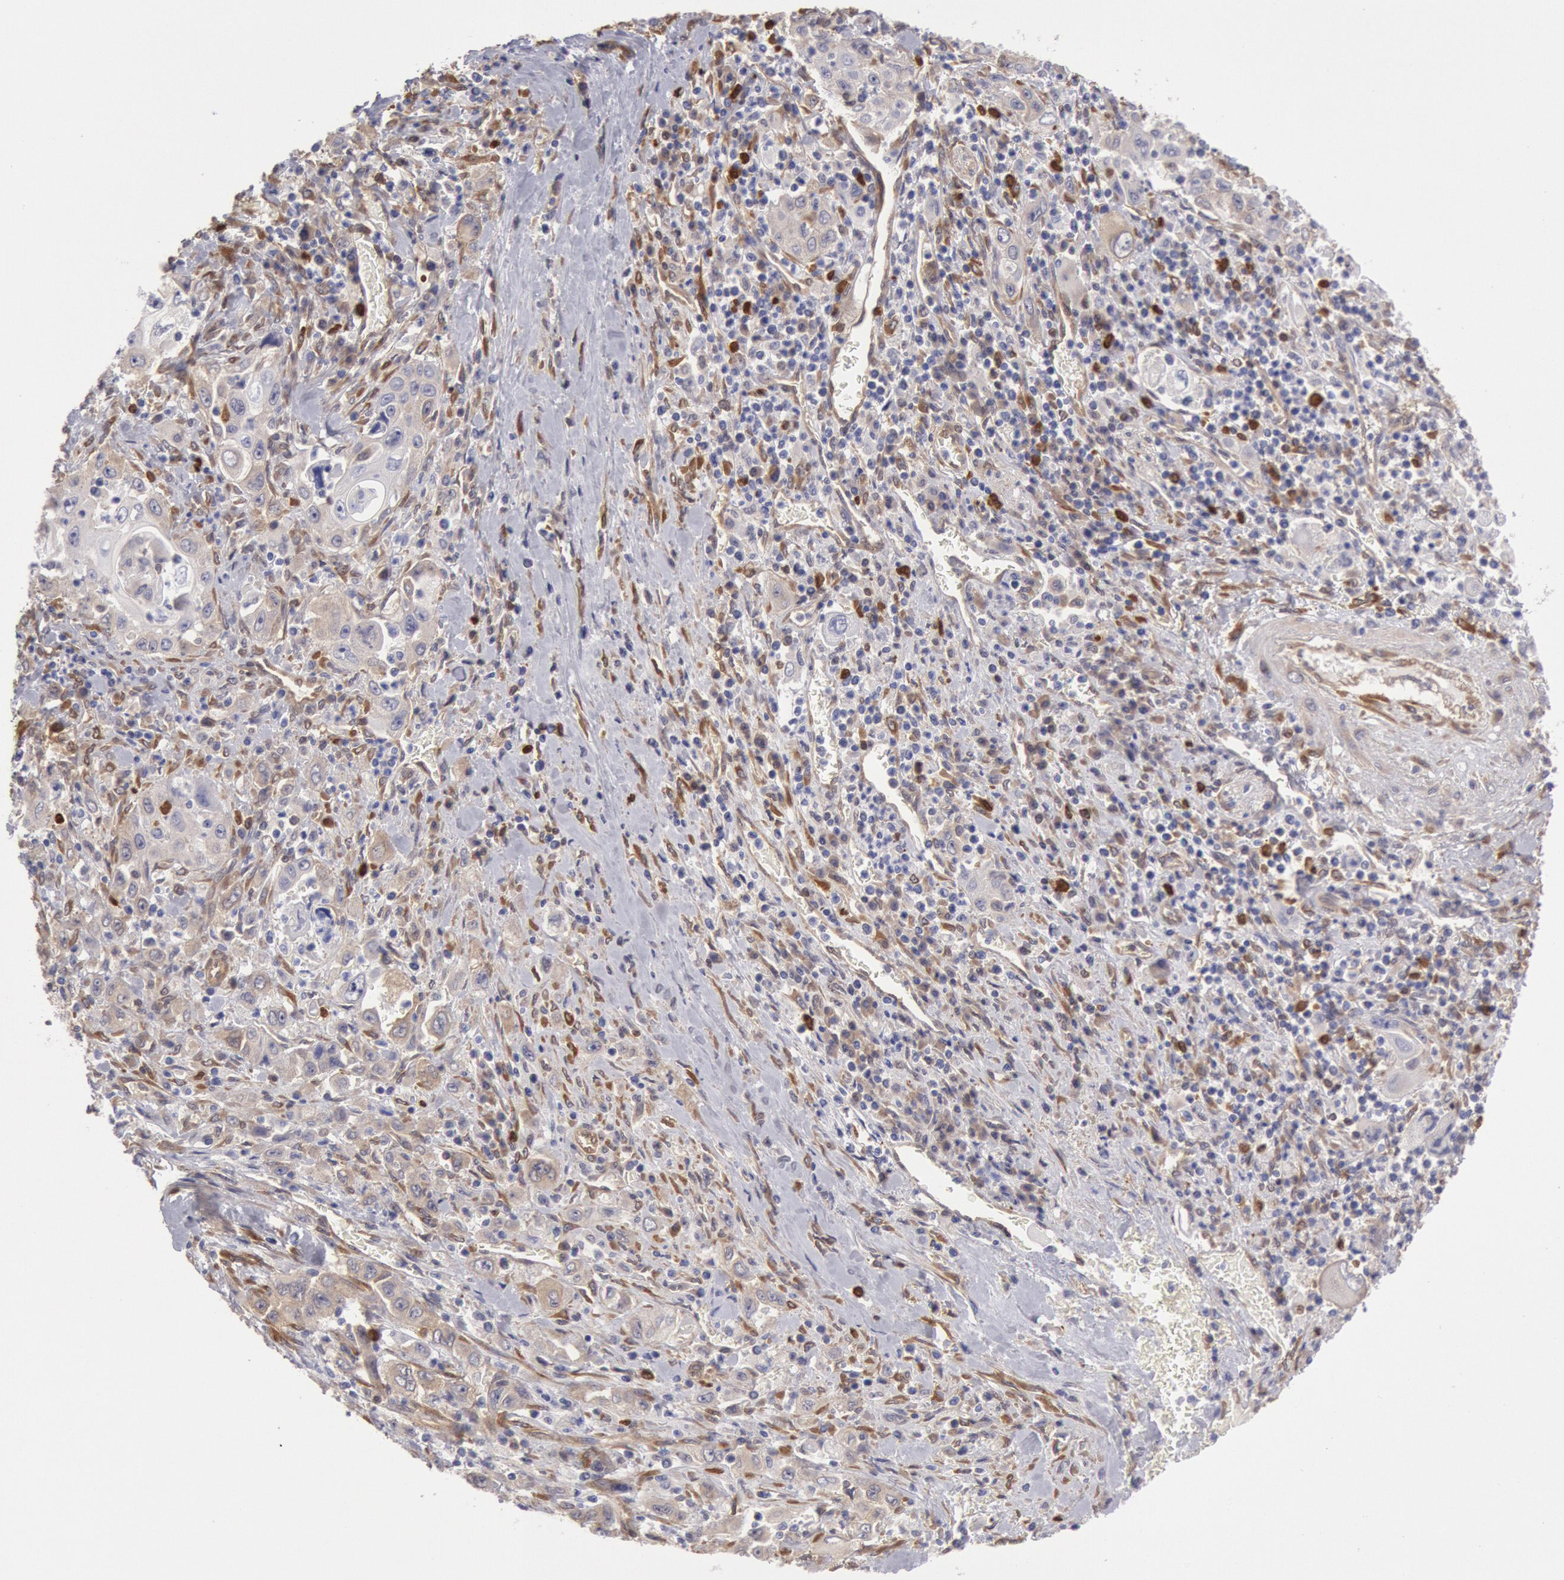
{"staining": {"intensity": "negative", "quantity": "none", "location": "none"}, "tissue": "pancreatic cancer", "cell_type": "Tumor cells", "image_type": "cancer", "snomed": [{"axis": "morphology", "description": "Adenocarcinoma, NOS"}, {"axis": "topography", "description": "Pancreas"}], "caption": "Immunohistochemistry micrograph of pancreatic adenocarcinoma stained for a protein (brown), which displays no expression in tumor cells. The staining is performed using DAB brown chromogen with nuclei counter-stained in using hematoxylin.", "gene": "CCDC50", "patient": {"sex": "male", "age": 70}}